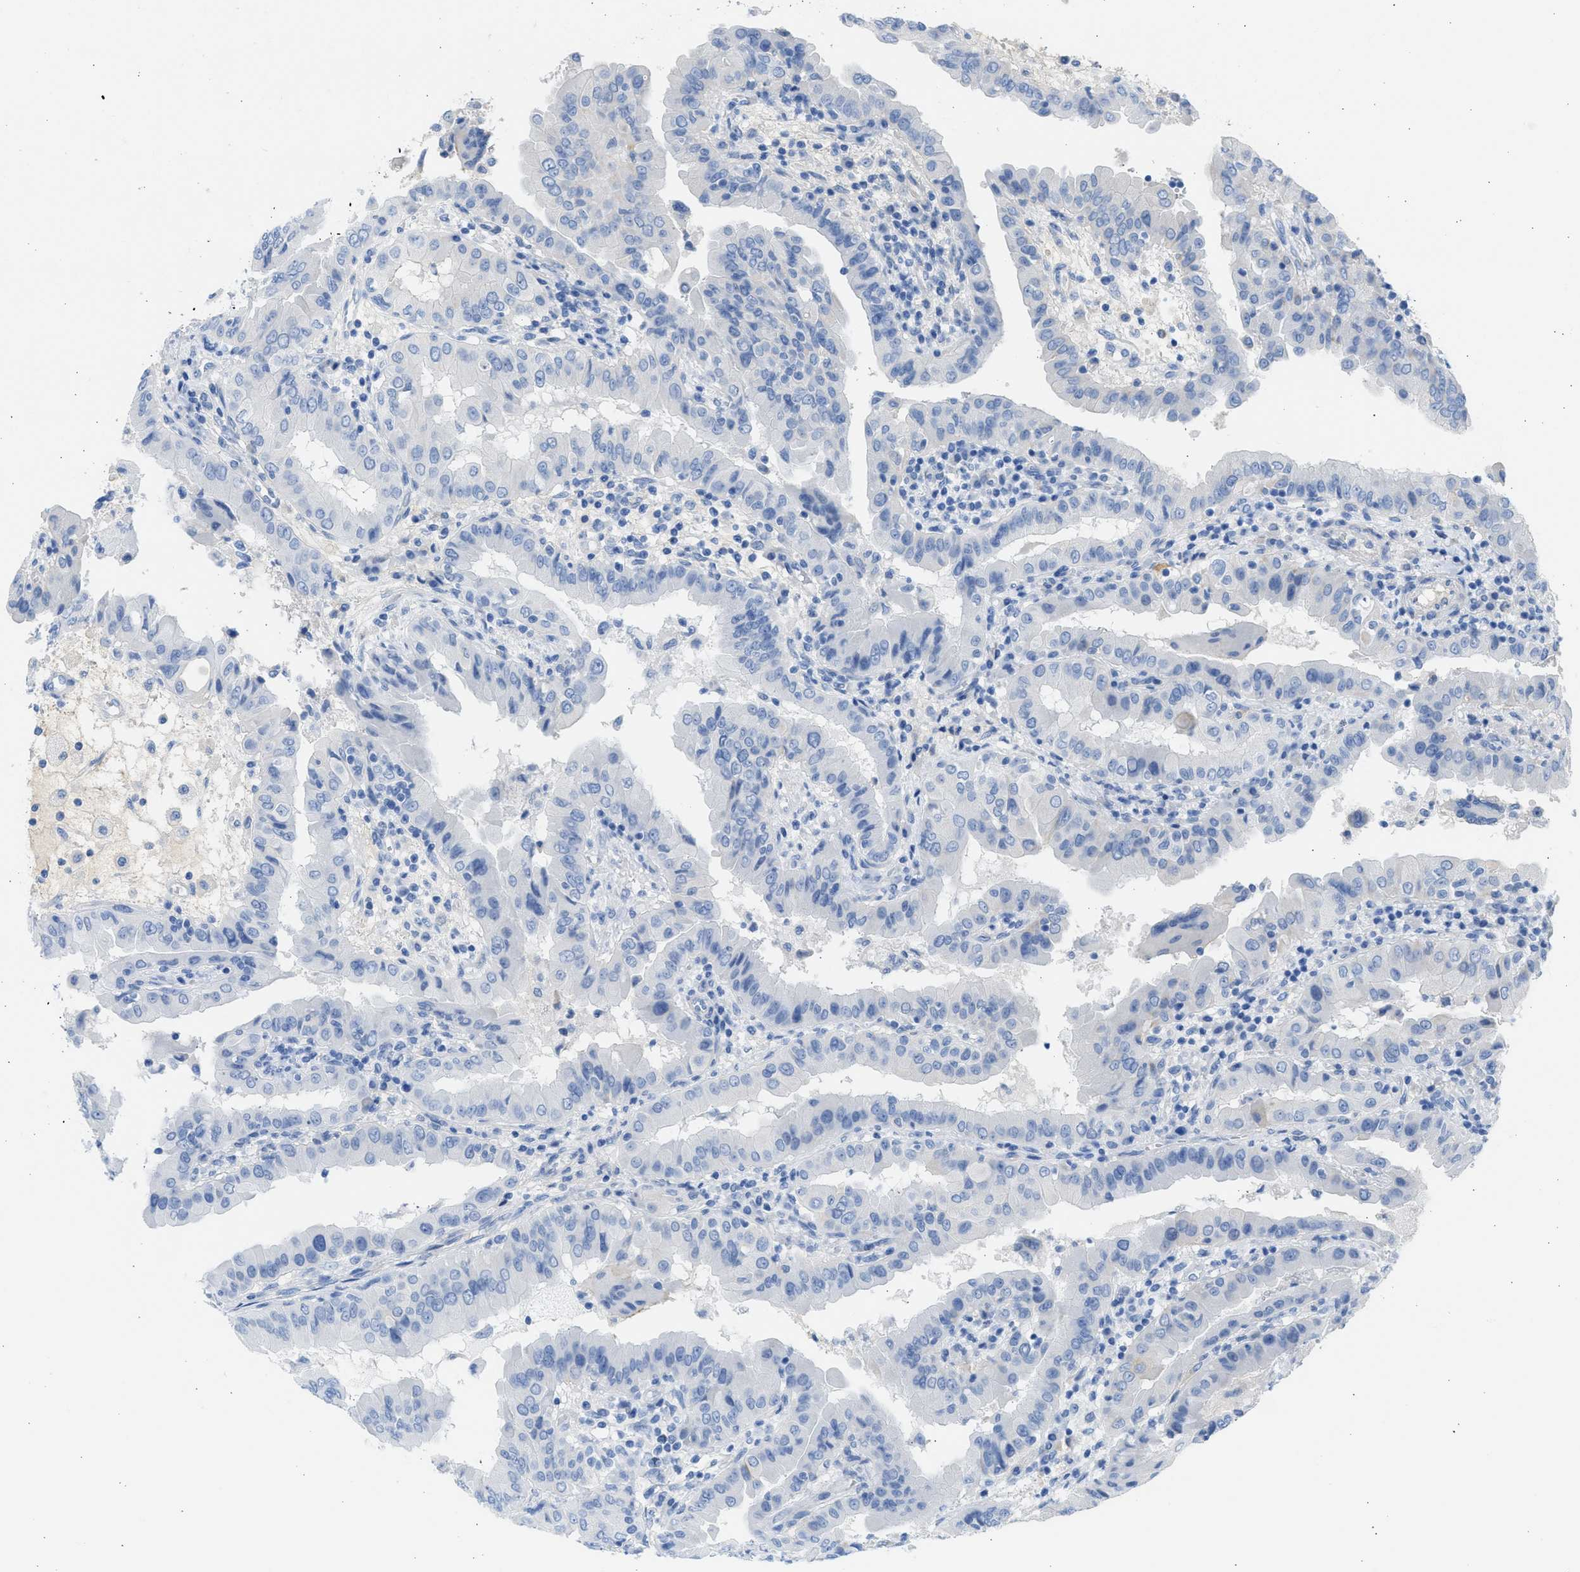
{"staining": {"intensity": "negative", "quantity": "none", "location": "none"}, "tissue": "thyroid cancer", "cell_type": "Tumor cells", "image_type": "cancer", "snomed": [{"axis": "morphology", "description": "Papillary adenocarcinoma, NOS"}, {"axis": "topography", "description": "Thyroid gland"}], "caption": "An immunohistochemistry (IHC) micrograph of thyroid cancer (papillary adenocarcinoma) is shown. There is no staining in tumor cells of thyroid cancer (papillary adenocarcinoma).", "gene": "SPATA3", "patient": {"sex": "male", "age": 33}}